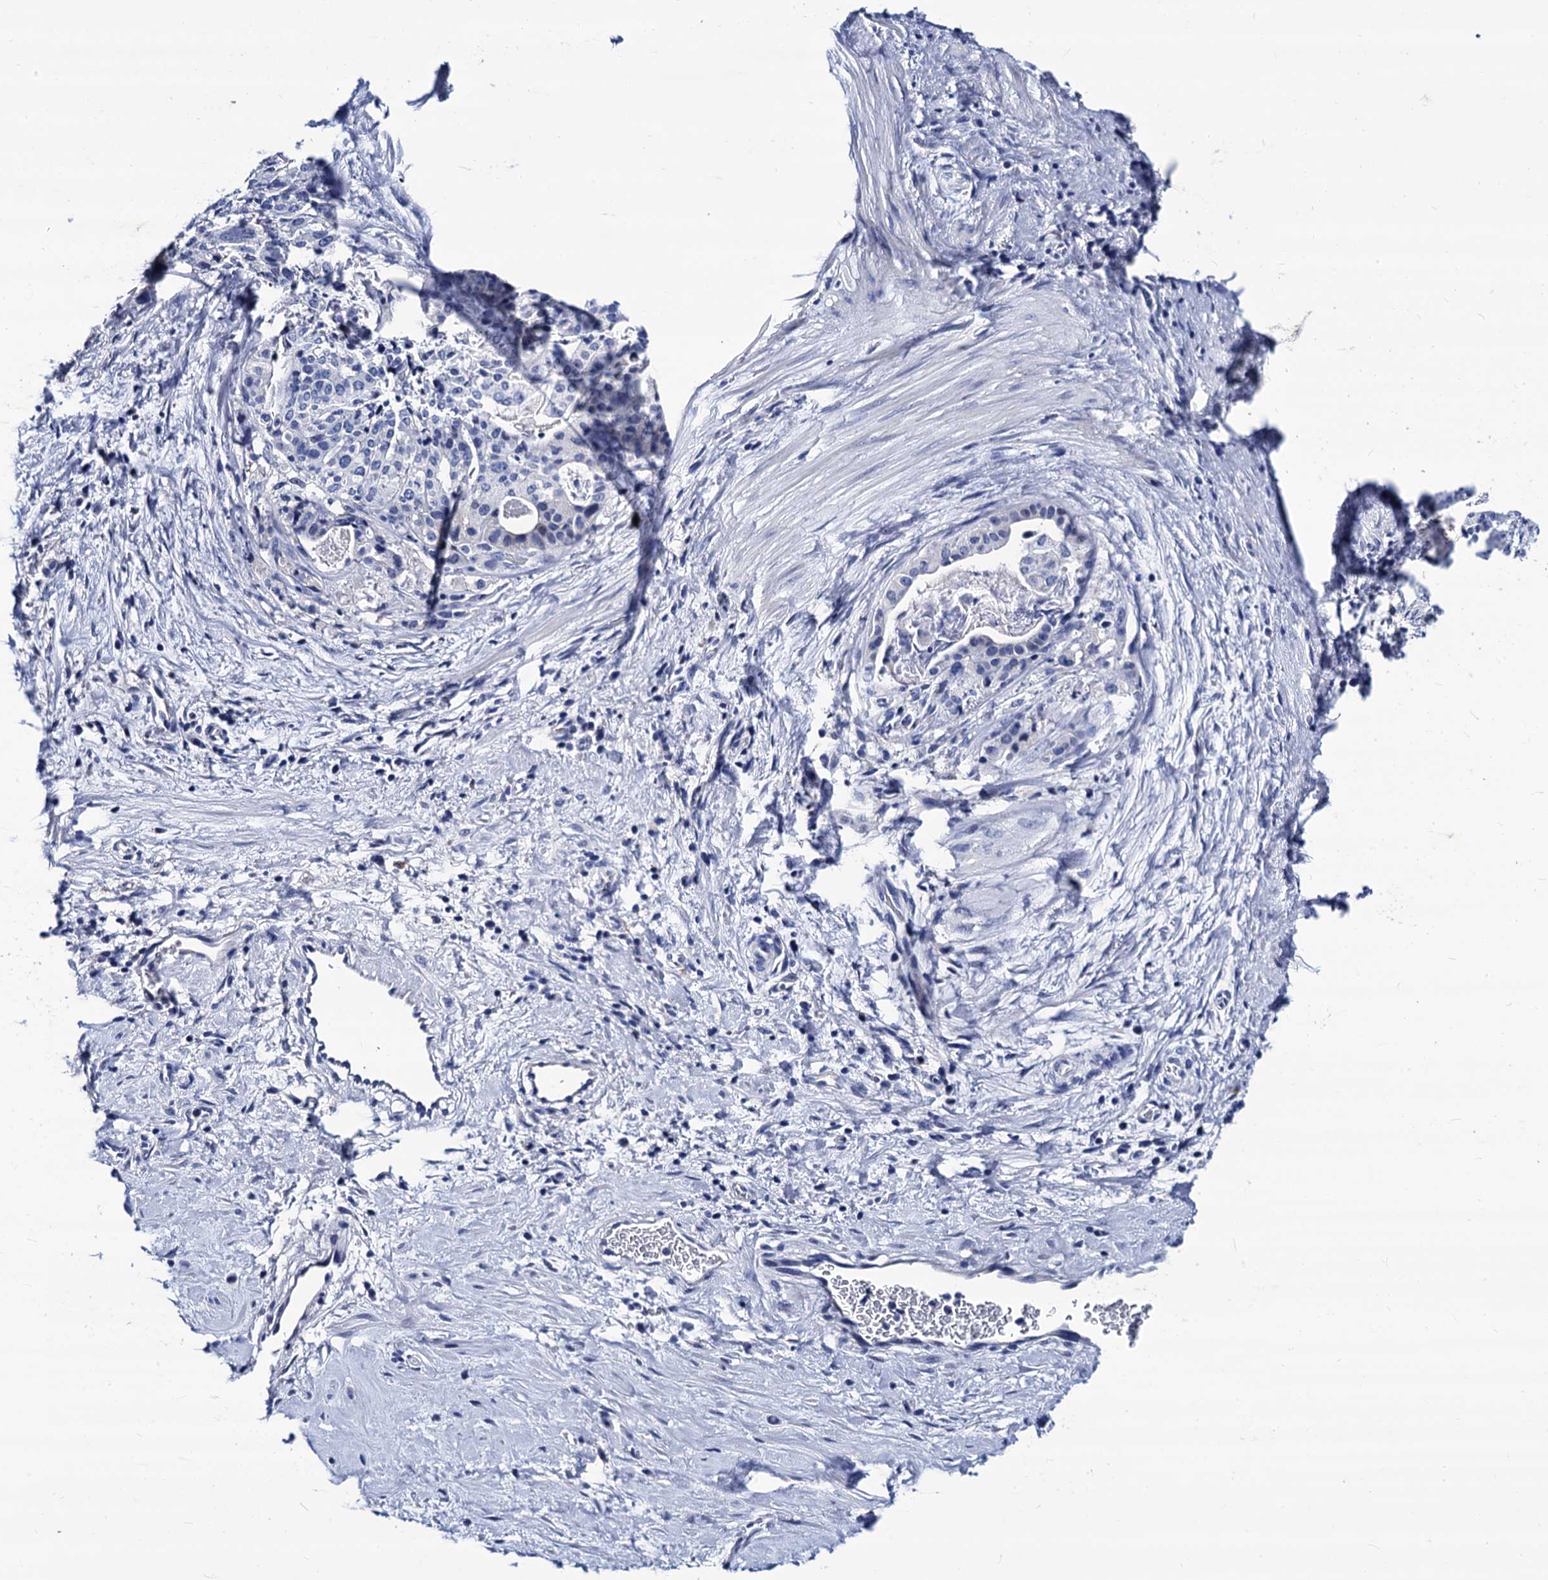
{"staining": {"intensity": "negative", "quantity": "none", "location": "none"}, "tissue": "stomach cancer", "cell_type": "Tumor cells", "image_type": "cancer", "snomed": [{"axis": "morphology", "description": "Adenocarcinoma, NOS"}, {"axis": "topography", "description": "Stomach"}], "caption": "DAB immunohistochemical staining of human stomach cancer (adenocarcinoma) demonstrates no significant expression in tumor cells. Brightfield microscopy of immunohistochemistry (IHC) stained with DAB (3,3'-diaminobenzidine) (brown) and hematoxylin (blue), captured at high magnification.", "gene": "LRRC30", "patient": {"sex": "male", "age": 48}}